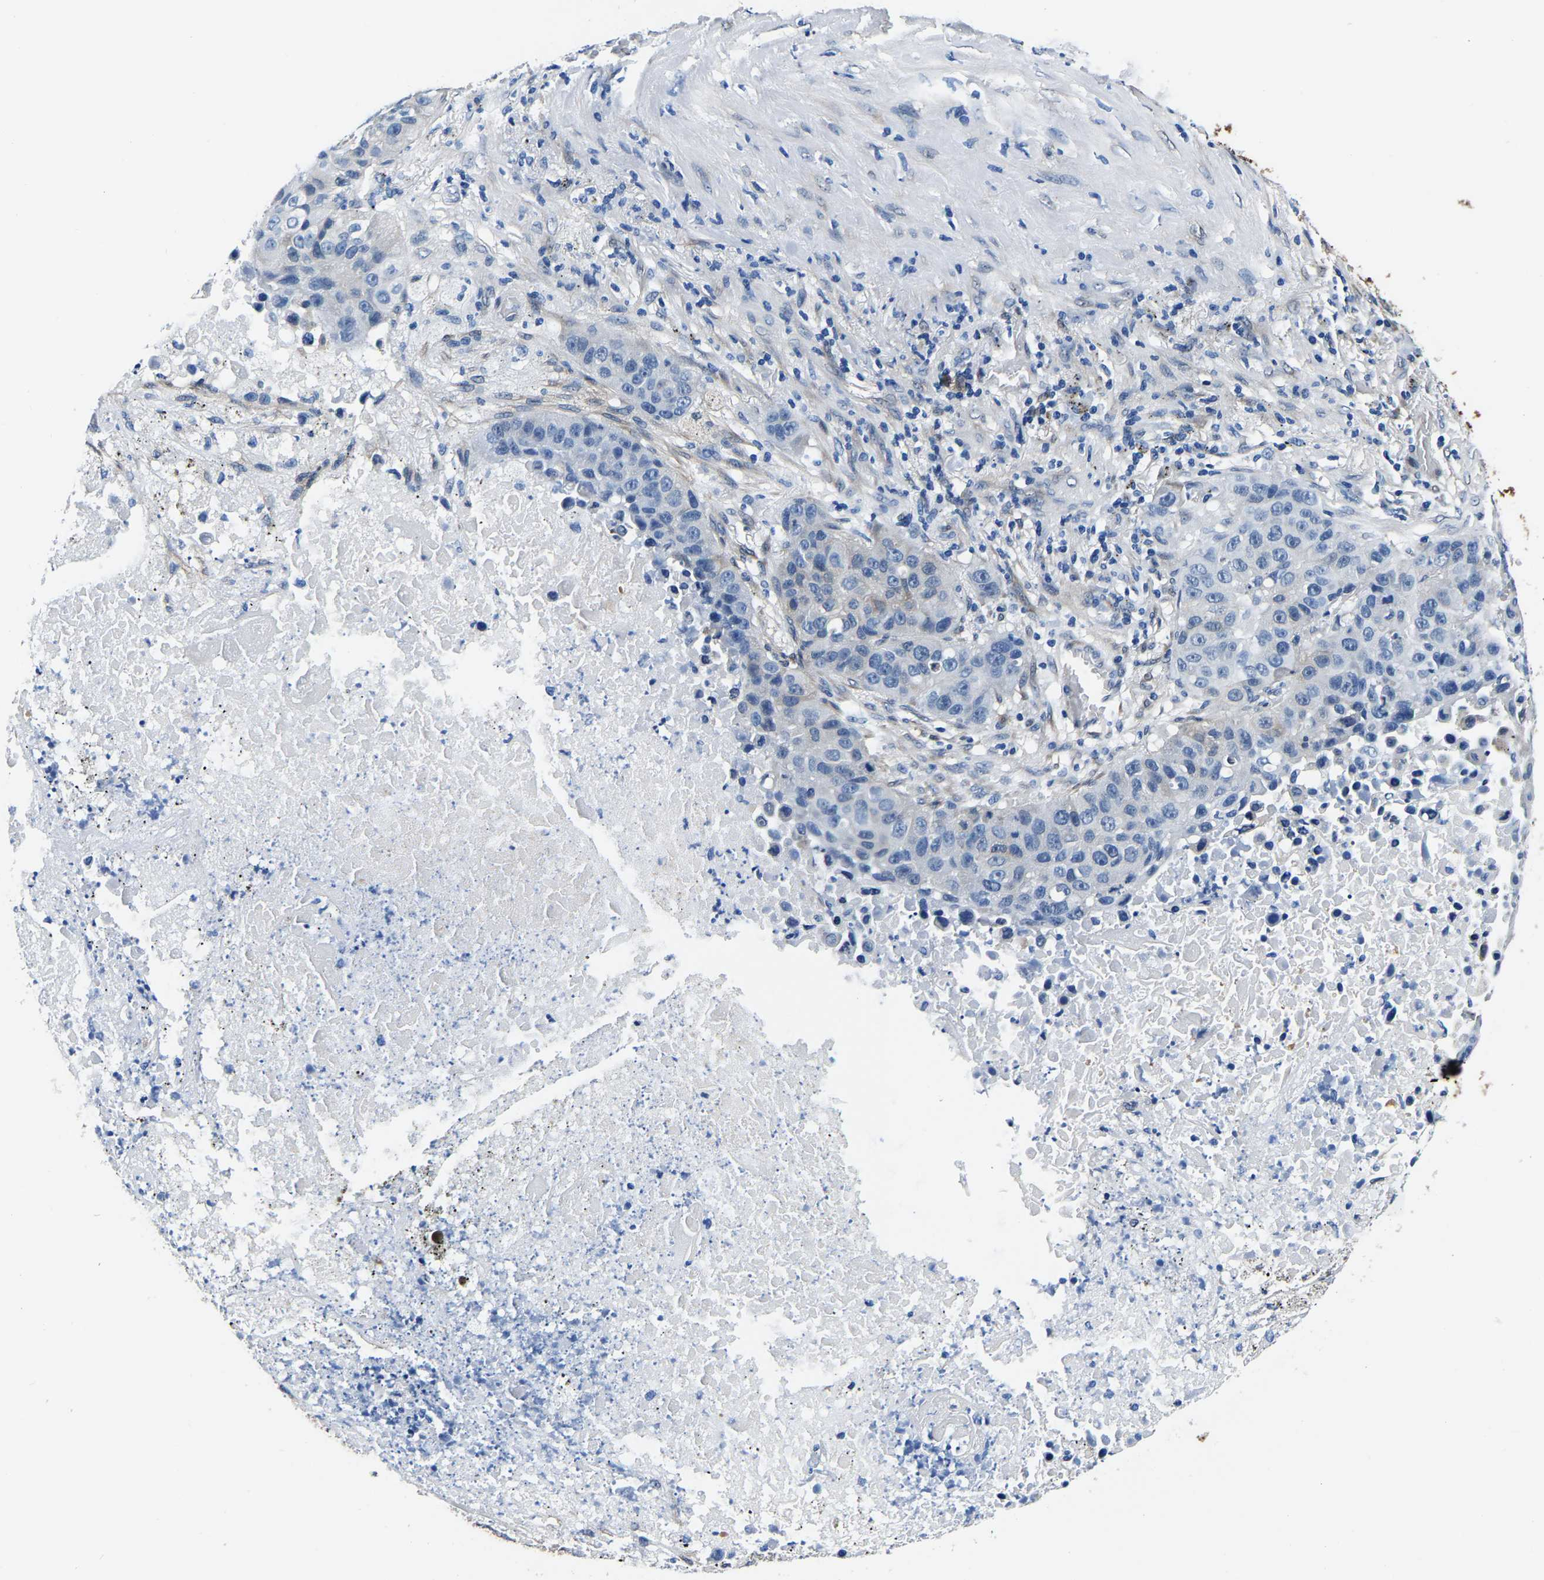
{"staining": {"intensity": "negative", "quantity": "none", "location": "none"}, "tissue": "lung cancer", "cell_type": "Tumor cells", "image_type": "cancer", "snomed": [{"axis": "morphology", "description": "Squamous cell carcinoma, NOS"}, {"axis": "topography", "description": "Lung"}], "caption": "The histopathology image displays no significant staining in tumor cells of lung cancer (squamous cell carcinoma).", "gene": "S100A13", "patient": {"sex": "male", "age": 57}}